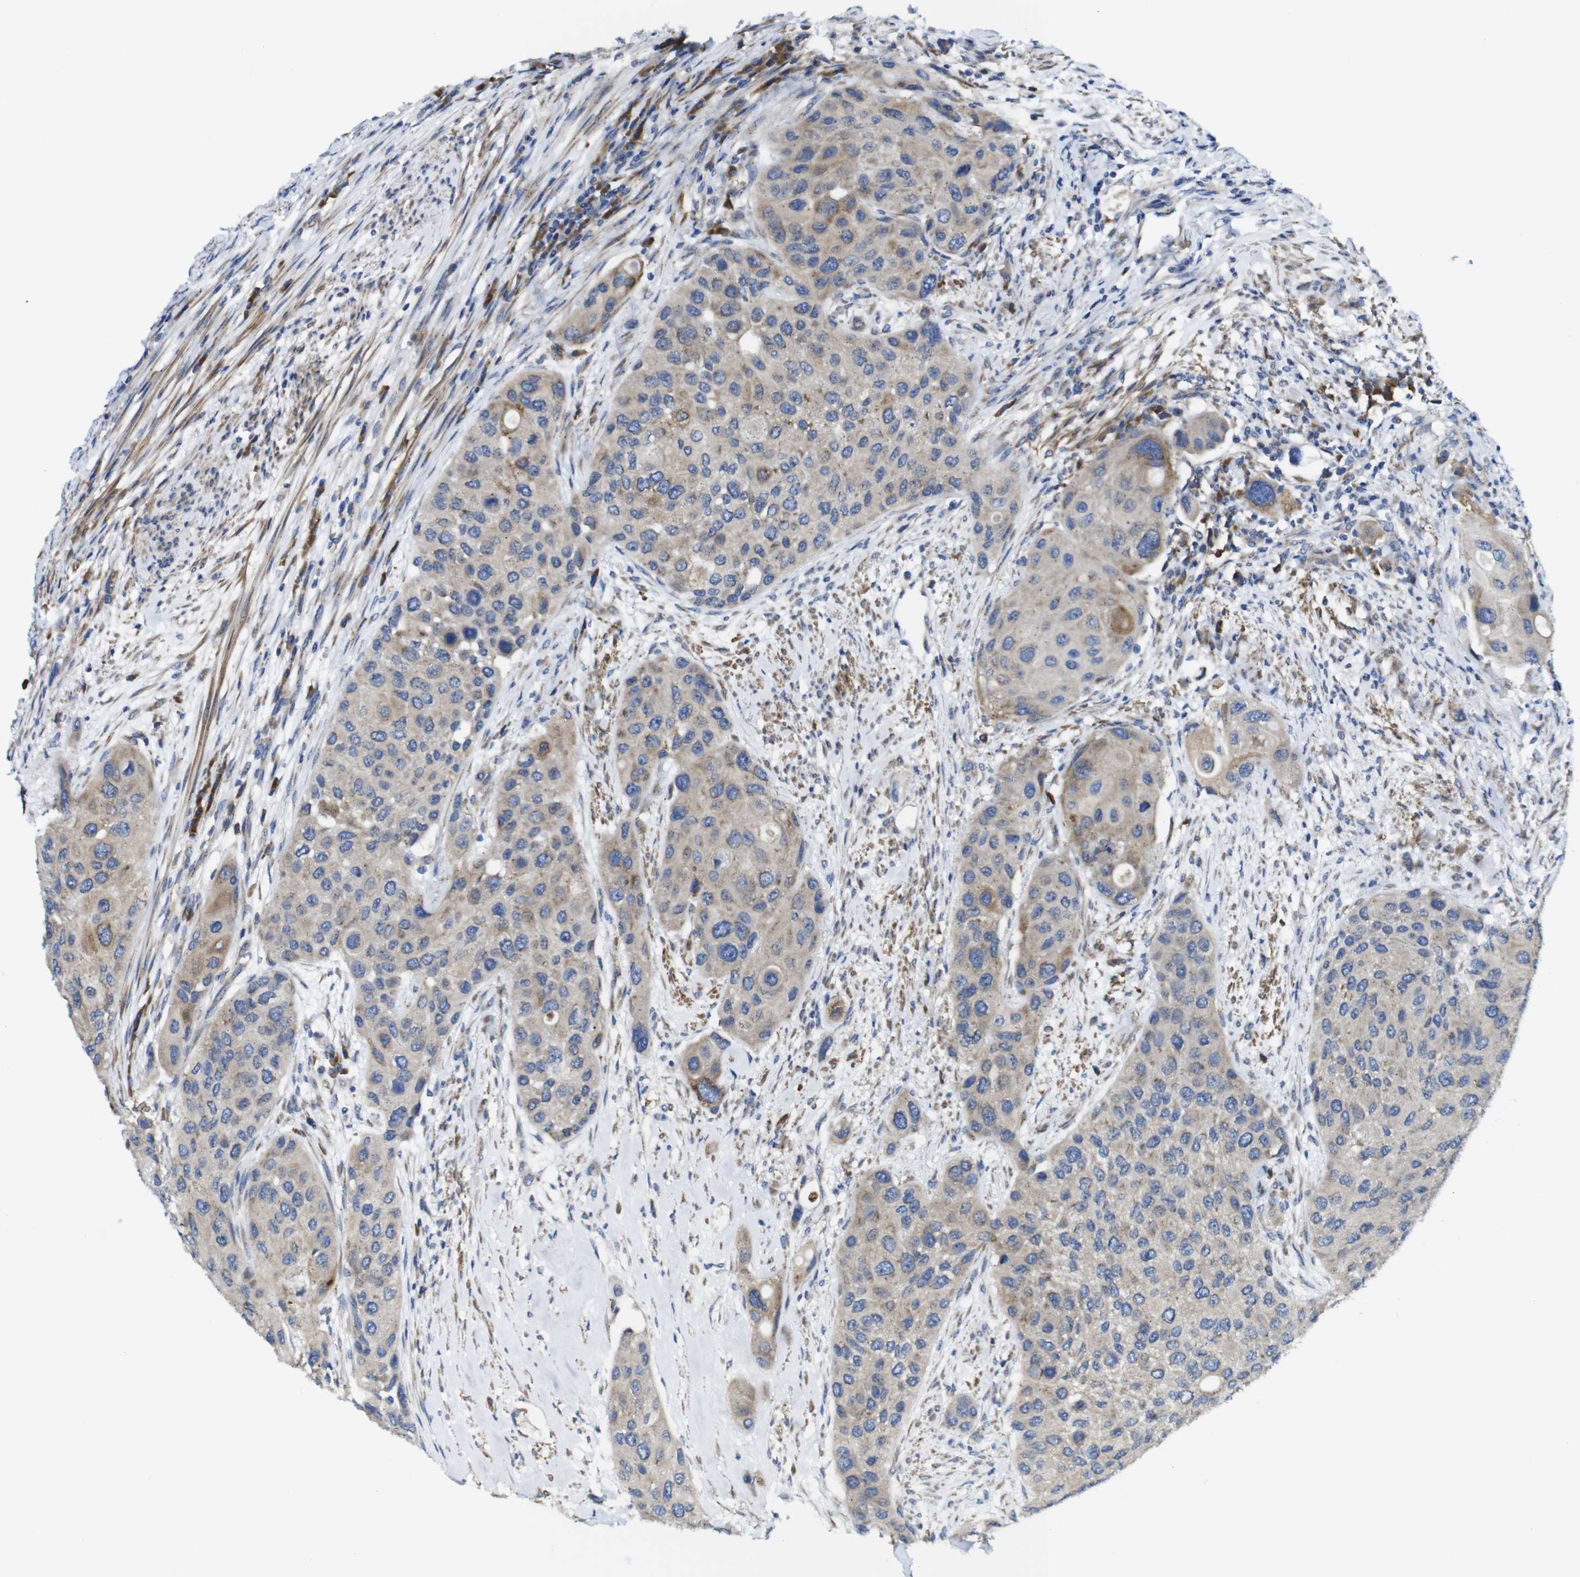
{"staining": {"intensity": "weak", "quantity": "25%-75%", "location": "cytoplasmic/membranous"}, "tissue": "urothelial cancer", "cell_type": "Tumor cells", "image_type": "cancer", "snomed": [{"axis": "morphology", "description": "Urothelial carcinoma, High grade"}, {"axis": "topography", "description": "Urinary bladder"}], "caption": "This micrograph demonstrates high-grade urothelial carcinoma stained with immunohistochemistry (IHC) to label a protein in brown. The cytoplasmic/membranous of tumor cells show weak positivity for the protein. Nuclei are counter-stained blue.", "gene": "DDRGK1", "patient": {"sex": "female", "age": 56}}